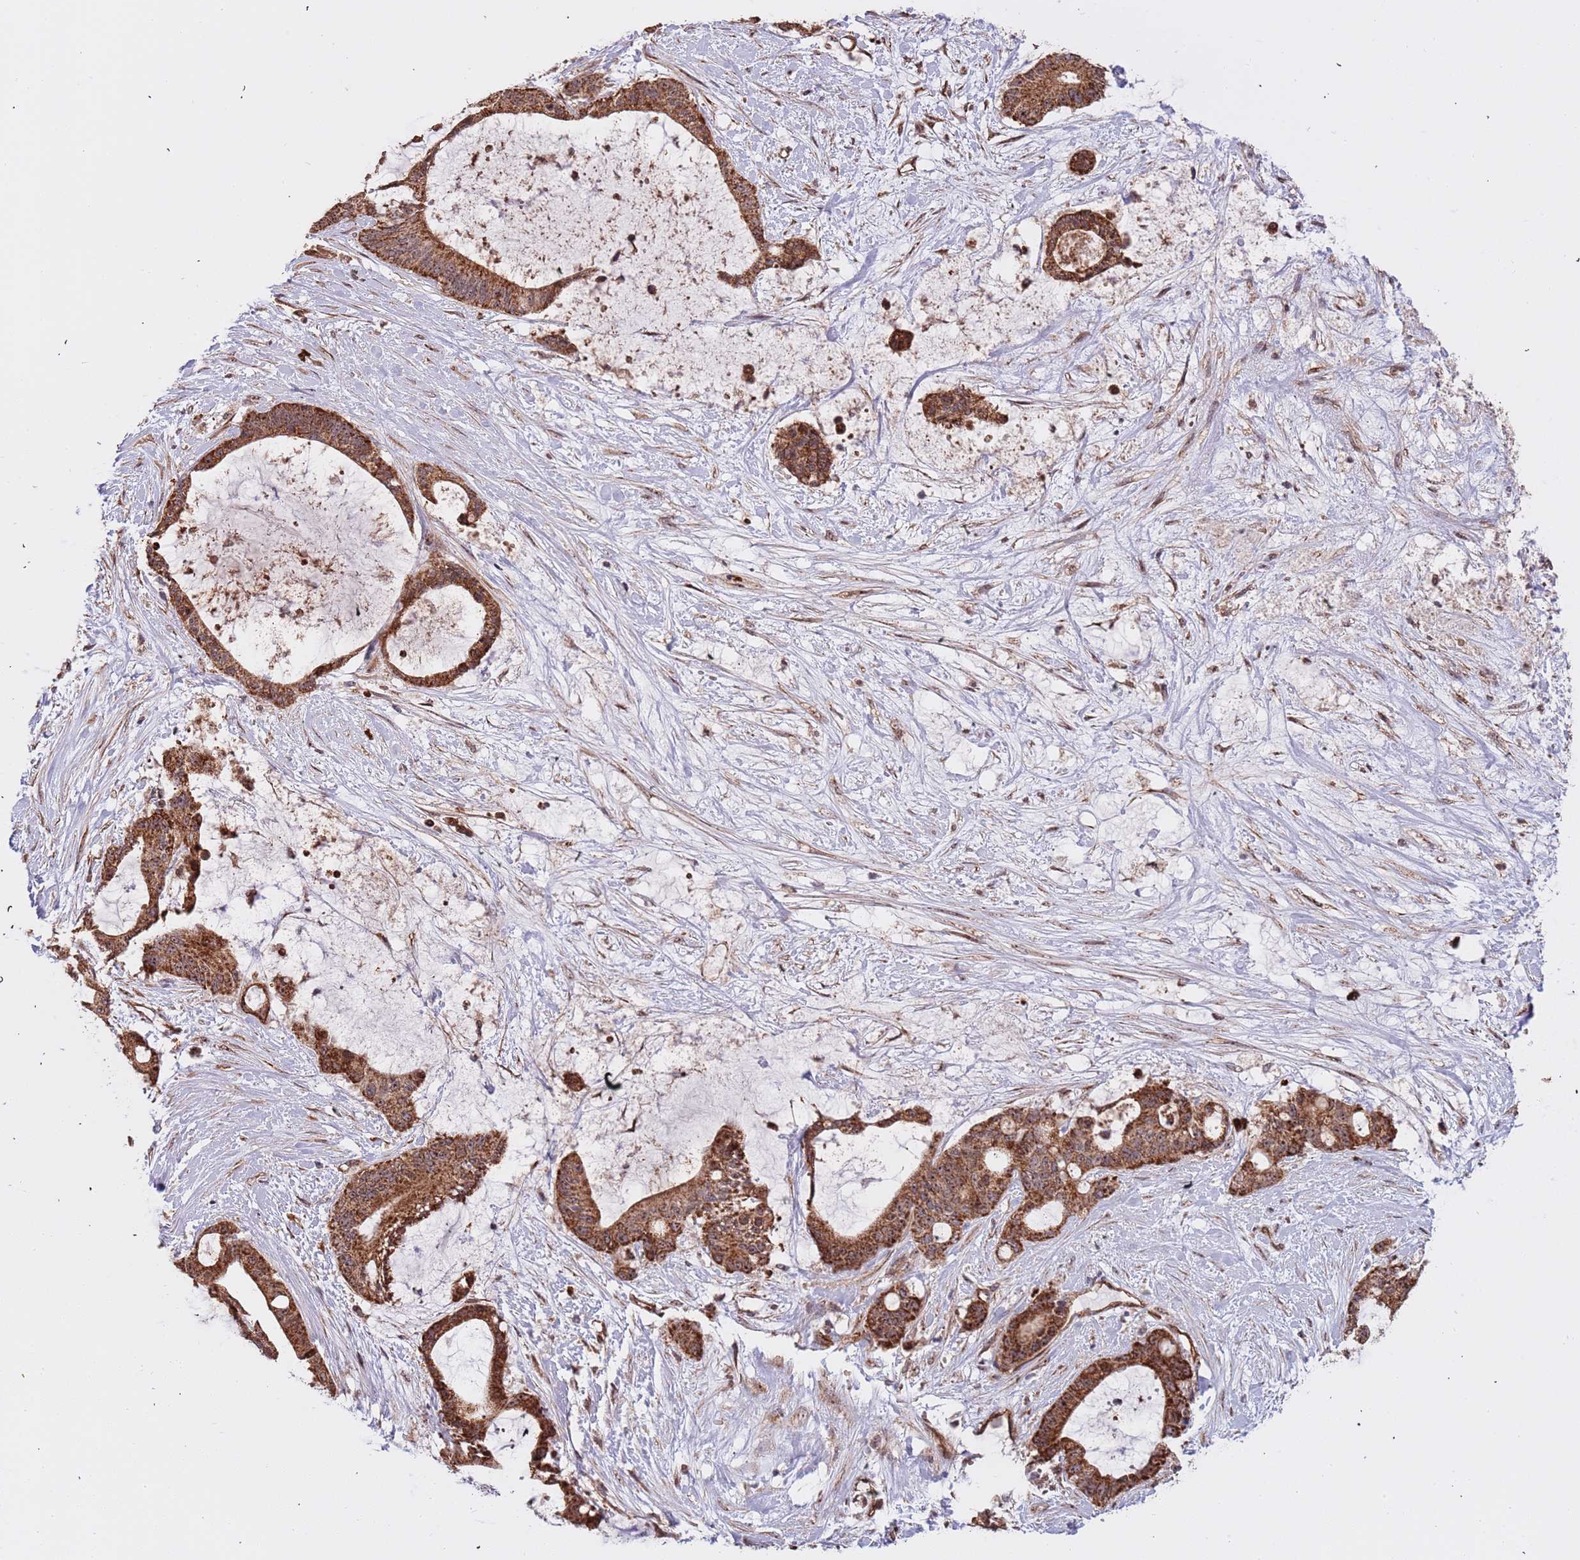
{"staining": {"intensity": "moderate", "quantity": ">75%", "location": "cytoplasmic/membranous"}, "tissue": "liver cancer", "cell_type": "Tumor cells", "image_type": "cancer", "snomed": [{"axis": "morphology", "description": "Normal tissue, NOS"}, {"axis": "morphology", "description": "Cholangiocarcinoma"}, {"axis": "topography", "description": "Liver"}, {"axis": "topography", "description": "Peripheral nerve tissue"}], "caption": "About >75% of tumor cells in liver cholangiocarcinoma demonstrate moderate cytoplasmic/membranous protein positivity as visualized by brown immunohistochemical staining.", "gene": "DCHS1", "patient": {"sex": "female", "age": 73}}